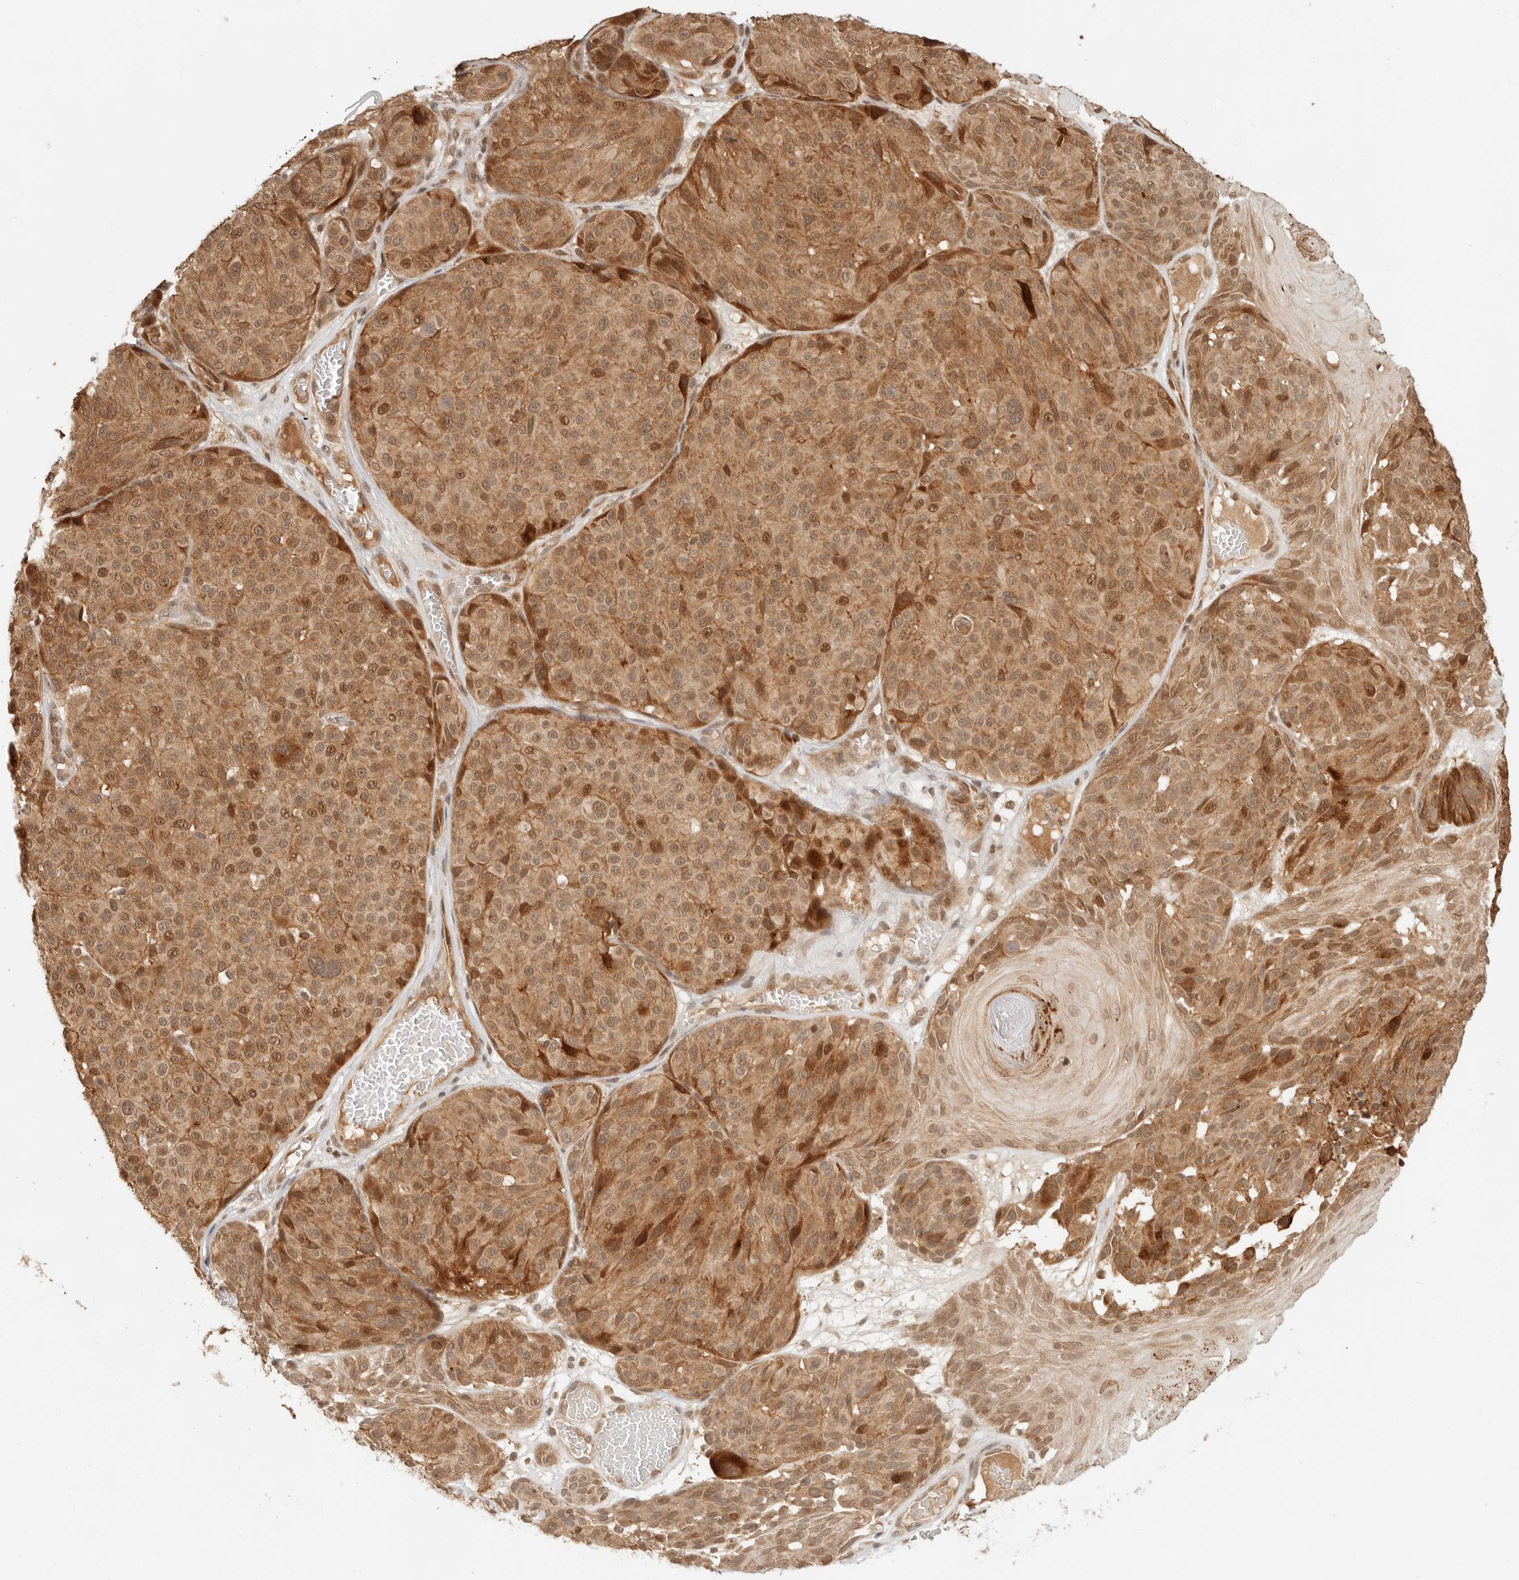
{"staining": {"intensity": "moderate", "quantity": ">75%", "location": "cytoplasmic/membranous,nuclear"}, "tissue": "melanoma", "cell_type": "Tumor cells", "image_type": "cancer", "snomed": [{"axis": "morphology", "description": "Malignant melanoma, NOS"}, {"axis": "topography", "description": "Skin"}], "caption": "Immunohistochemical staining of melanoma shows medium levels of moderate cytoplasmic/membranous and nuclear protein positivity in approximately >75% of tumor cells.", "gene": "BAALC", "patient": {"sex": "male", "age": 83}}